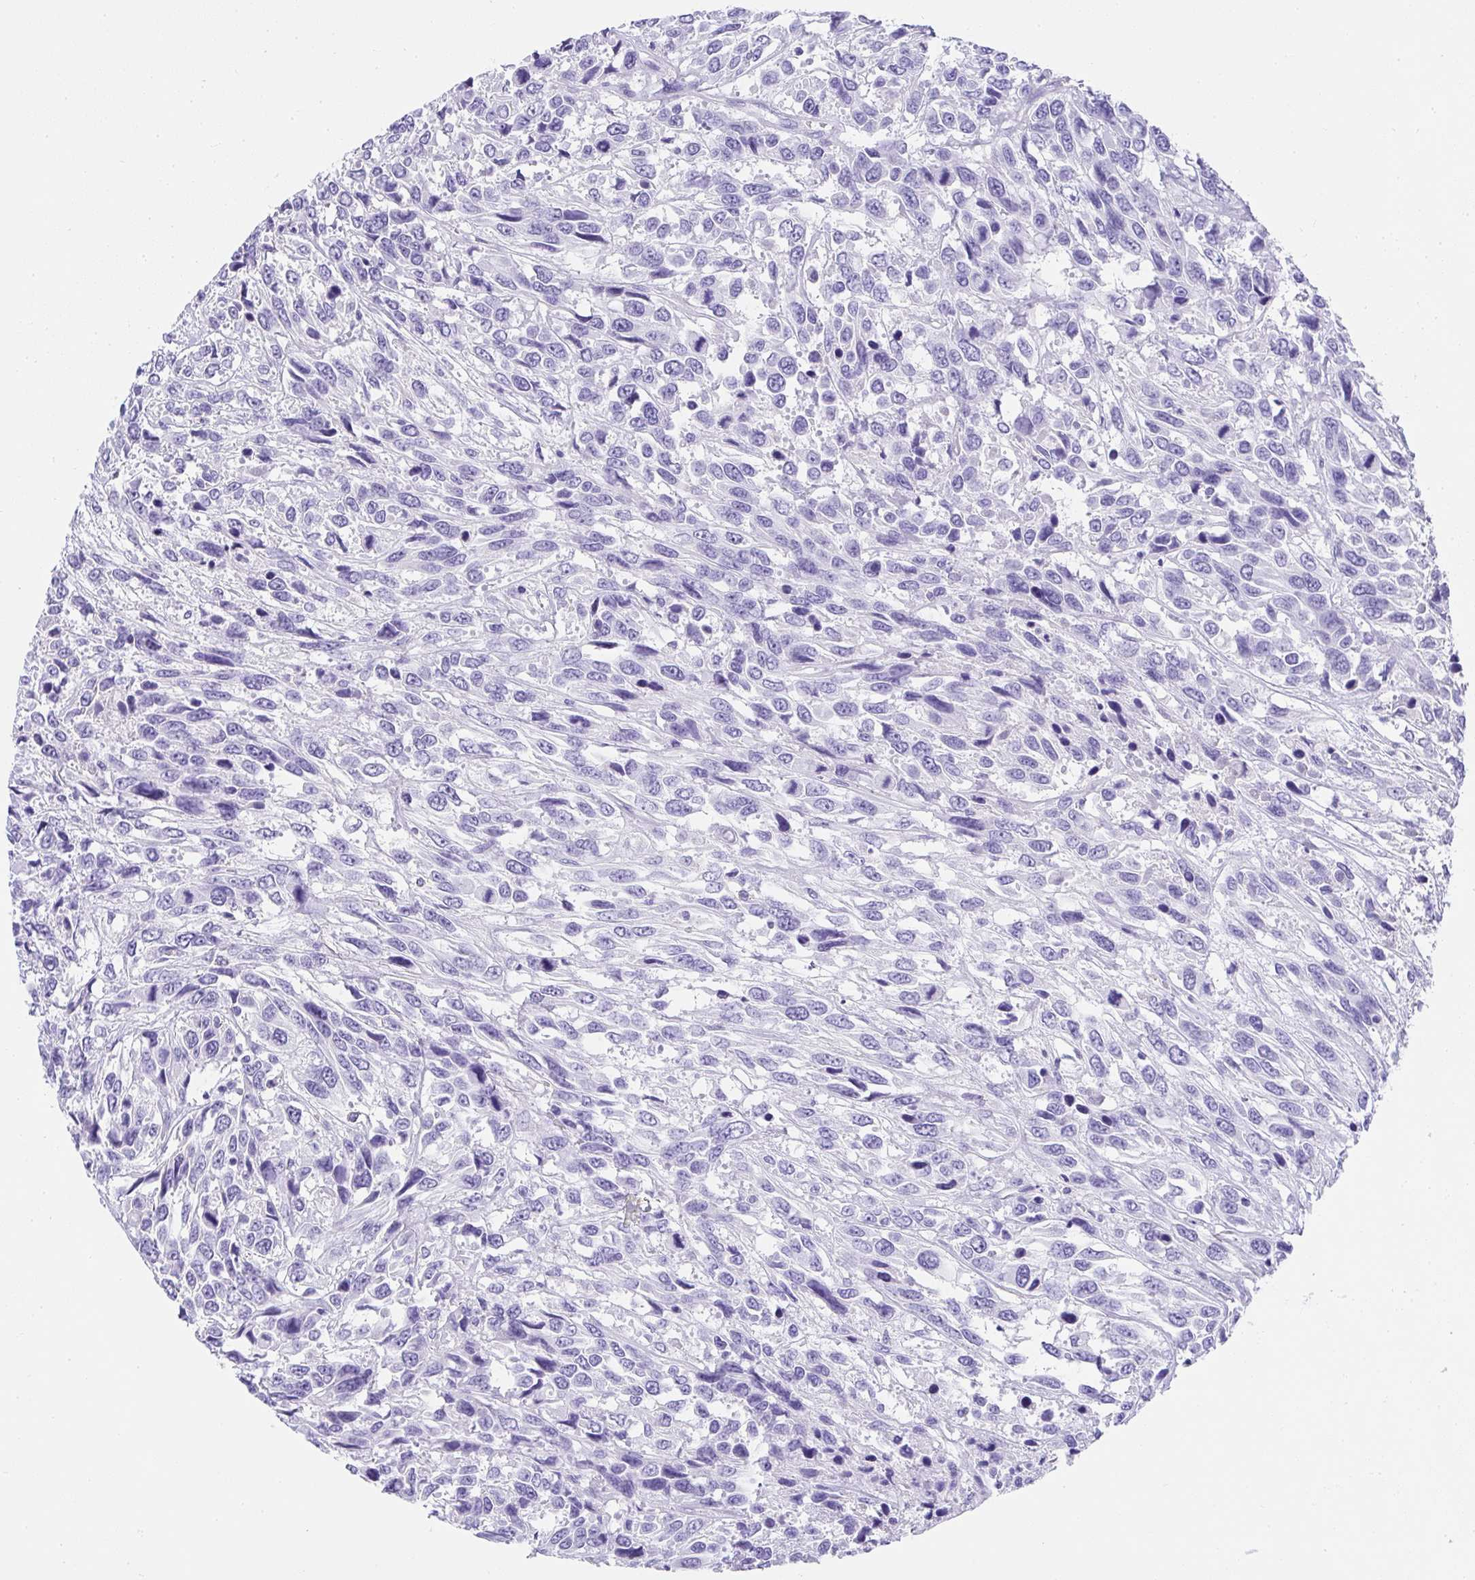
{"staining": {"intensity": "negative", "quantity": "none", "location": "none"}, "tissue": "urothelial cancer", "cell_type": "Tumor cells", "image_type": "cancer", "snomed": [{"axis": "morphology", "description": "Urothelial carcinoma, High grade"}, {"axis": "topography", "description": "Urinary bladder"}], "caption": "Immunohistochemical staining of urothelial cancer shows no significant positivity in tumor cells.", "gene": "AVIL", "patient": {"sex": "female", "age": 70}}